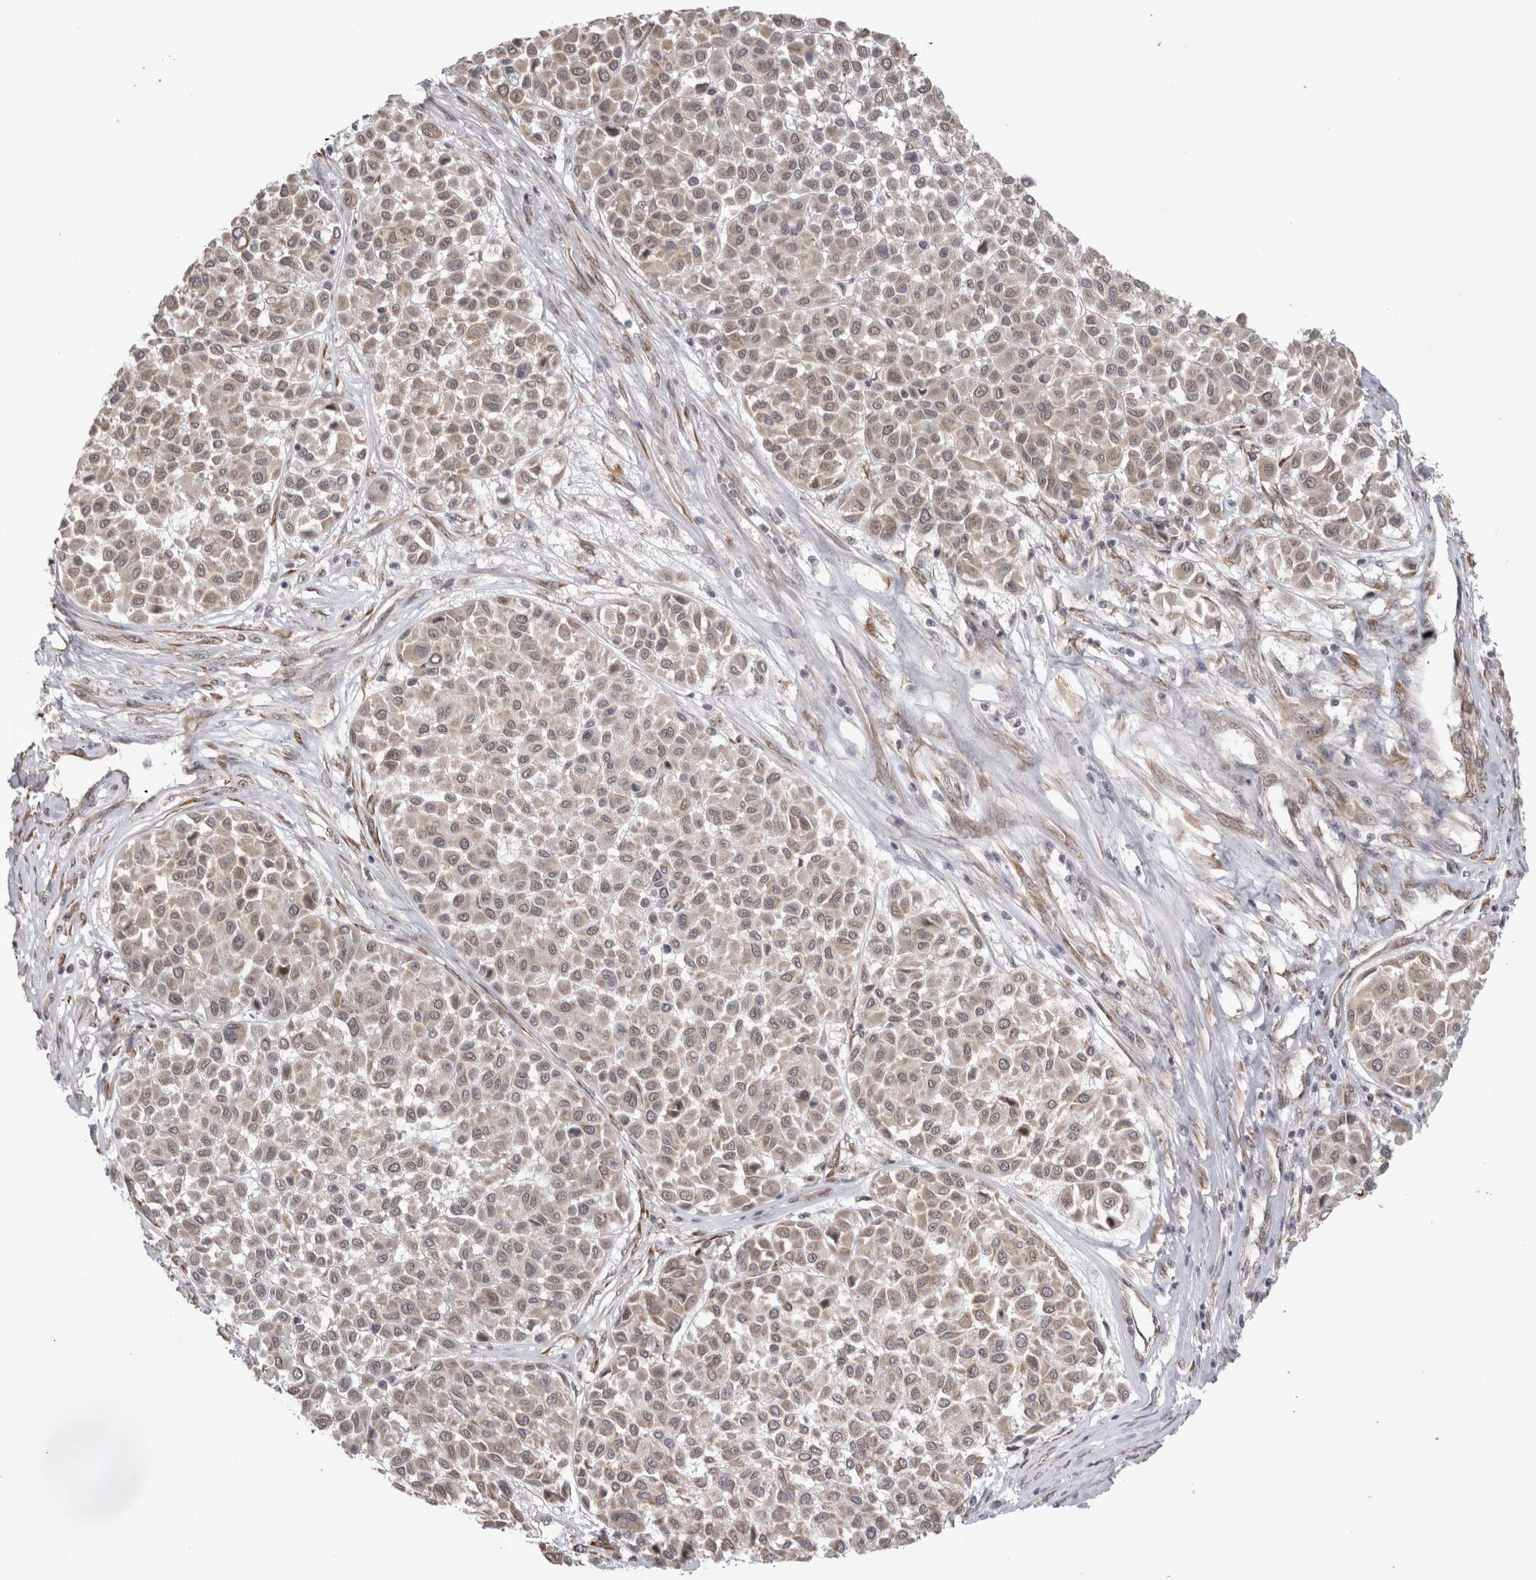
{"staining": {"intensity": "weak", "quantity": ">75%", "location": "cytoplasmic/membranous,nuclear"}, "tissue": "melanoma", "cell_type": "Tumor cells", "image_type": "cancer", "snomed": [{"axis": "morphology", "description": "Malignant melanoma, Metastatic site"}, {"axis": "topography", "description": "Soft tissue"}], "caption": "The photomicrograph demonstrates staining of melanoma, revealing weak cytoplasmic/membranous and nuclear protein expression (brown color) within tumor cells. (Brightfield microscopy of DAB IHC at high magnification).", "gene": "EXOSC4", "patient": {"sex": "male", "age": 41}}